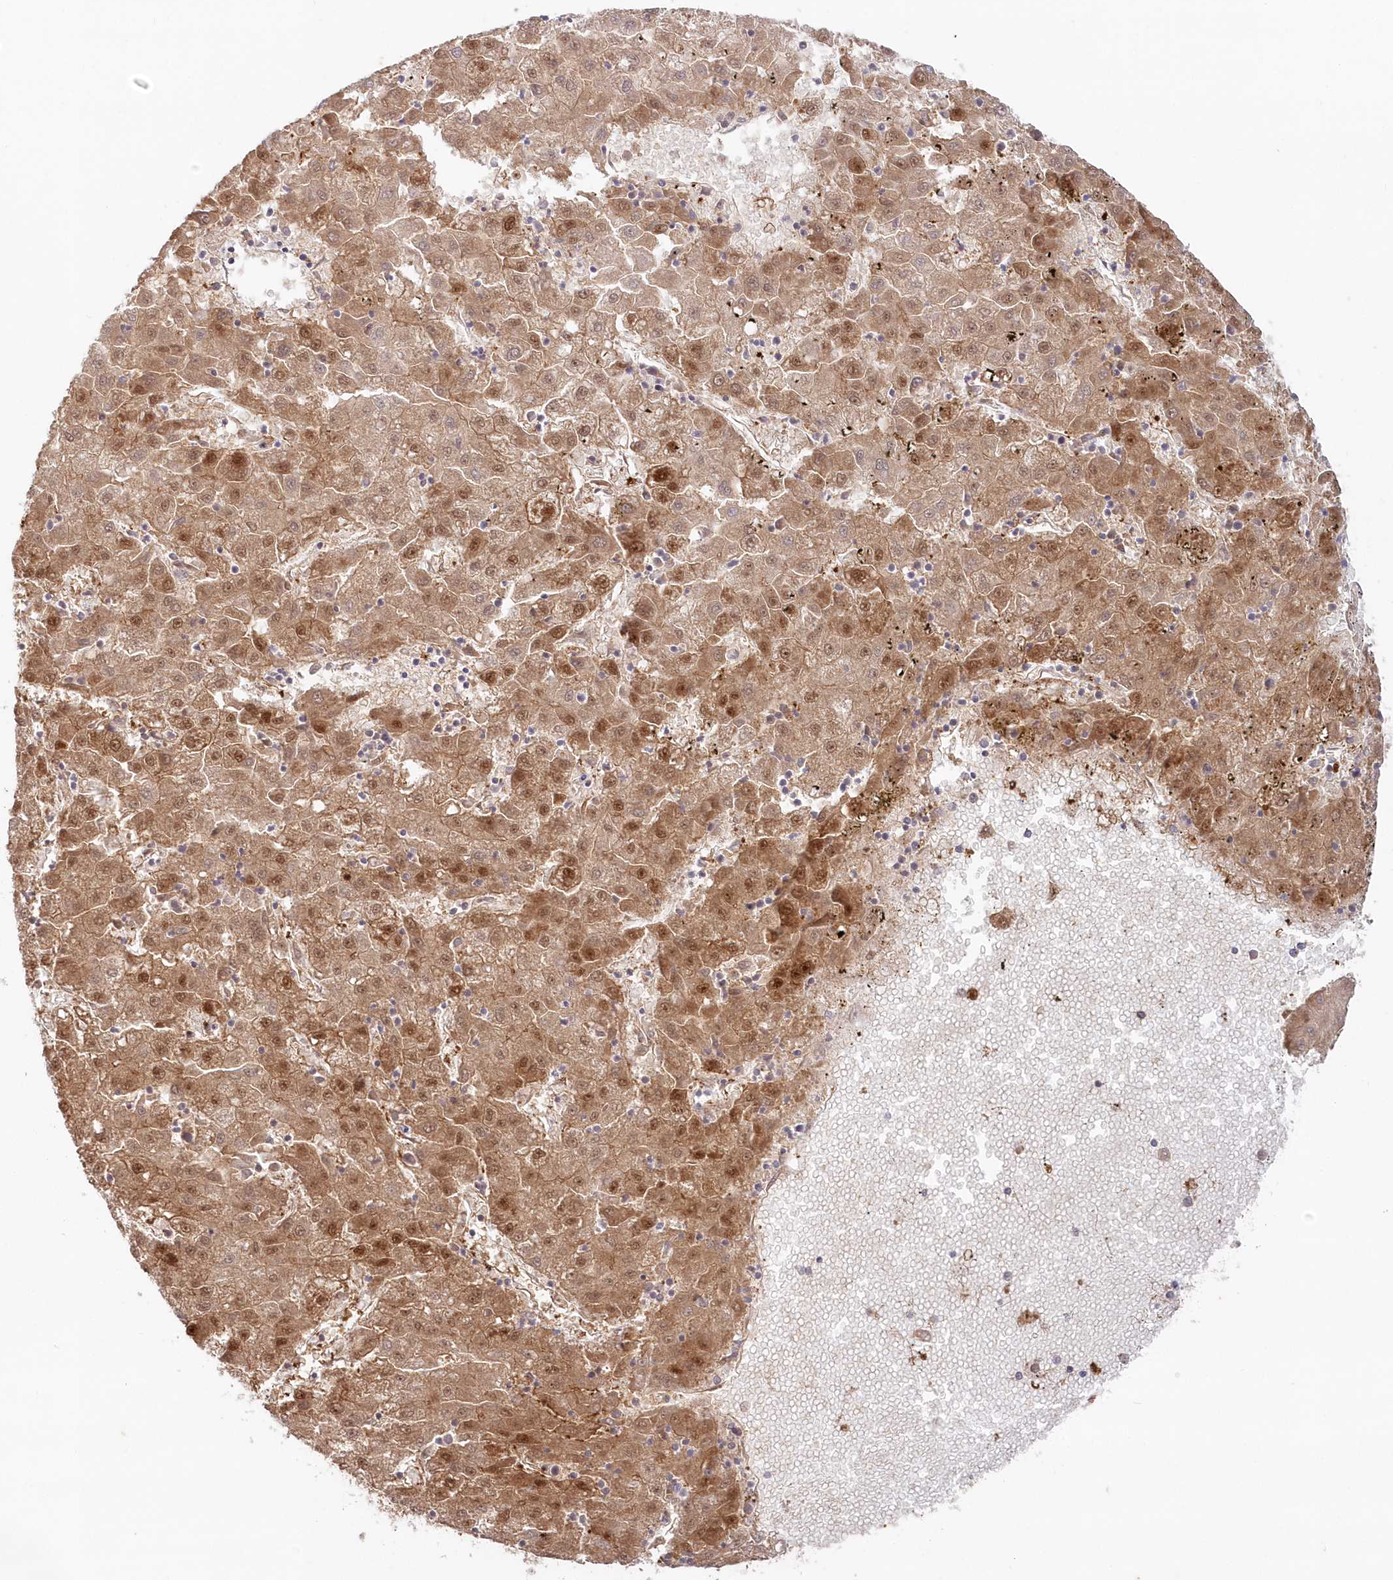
{"staining": {"intensity": "moderate", "quantity": ">75%", "location": "cytoplasmic/membranous,nuclear"}, "tissue": "liver cancer", "cell_type": "Tumor cells", "image_type": "cancer", "snomed": [{"axis": "morphology", "description": "Carcinoma, Hepatocellular, NOS"}, {"axis": "topography", "description": "Liver"}], "caption": "Immunohistochemical staining of liver cancer (hepatocellular carcinoma) displays medium levels of moderate cytoplasmic/membranous and nuclear staining in approximately >75% of tumor cells.", "gene": "GBE1", "patient": {"sex": "male", "age": 72}}